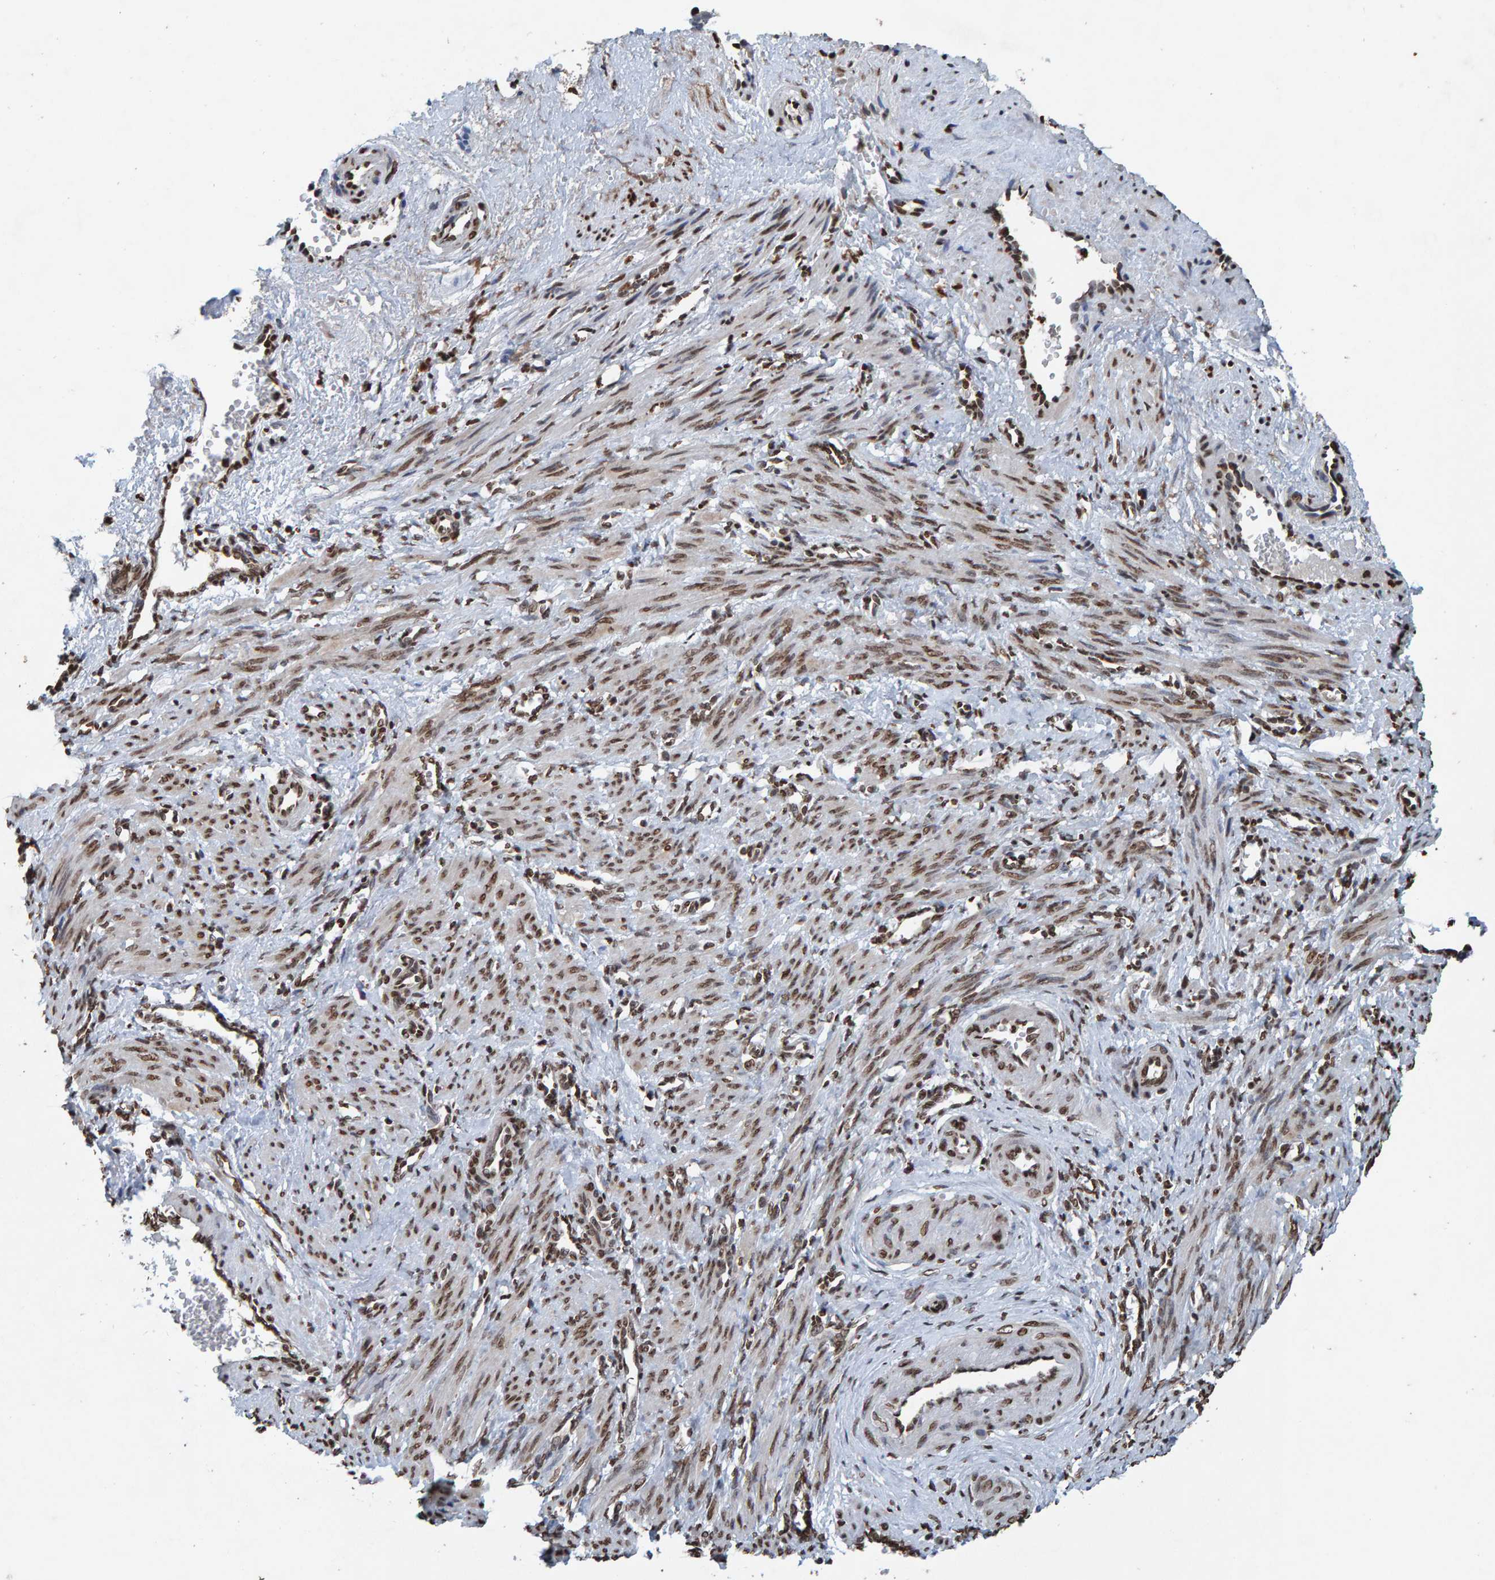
{"staining": {"intensity": "moderate", "quantity": ">75%", "location": "nuclear"}, "tissue": "smooth muscle", "cell_type": "Smooth muscle cells", "image_type": "normal", "snomed": [{"axis": "morphology", "description": "Normal tissue, NOS"}, {"axis": "topography", "description": "Endometrium"}], "caption": "Smooth muscle was stained to show a protein in brown. There is medium levels of moderate nuclear staining in about >75% of smooth muscle cells. (DAB (3,3'-diaminobenzidine) IHC, brown staining for protein, blue staining for nuclei).", "gene": "H2AZ1", "patient": {"sex": "female", "age": 33}}